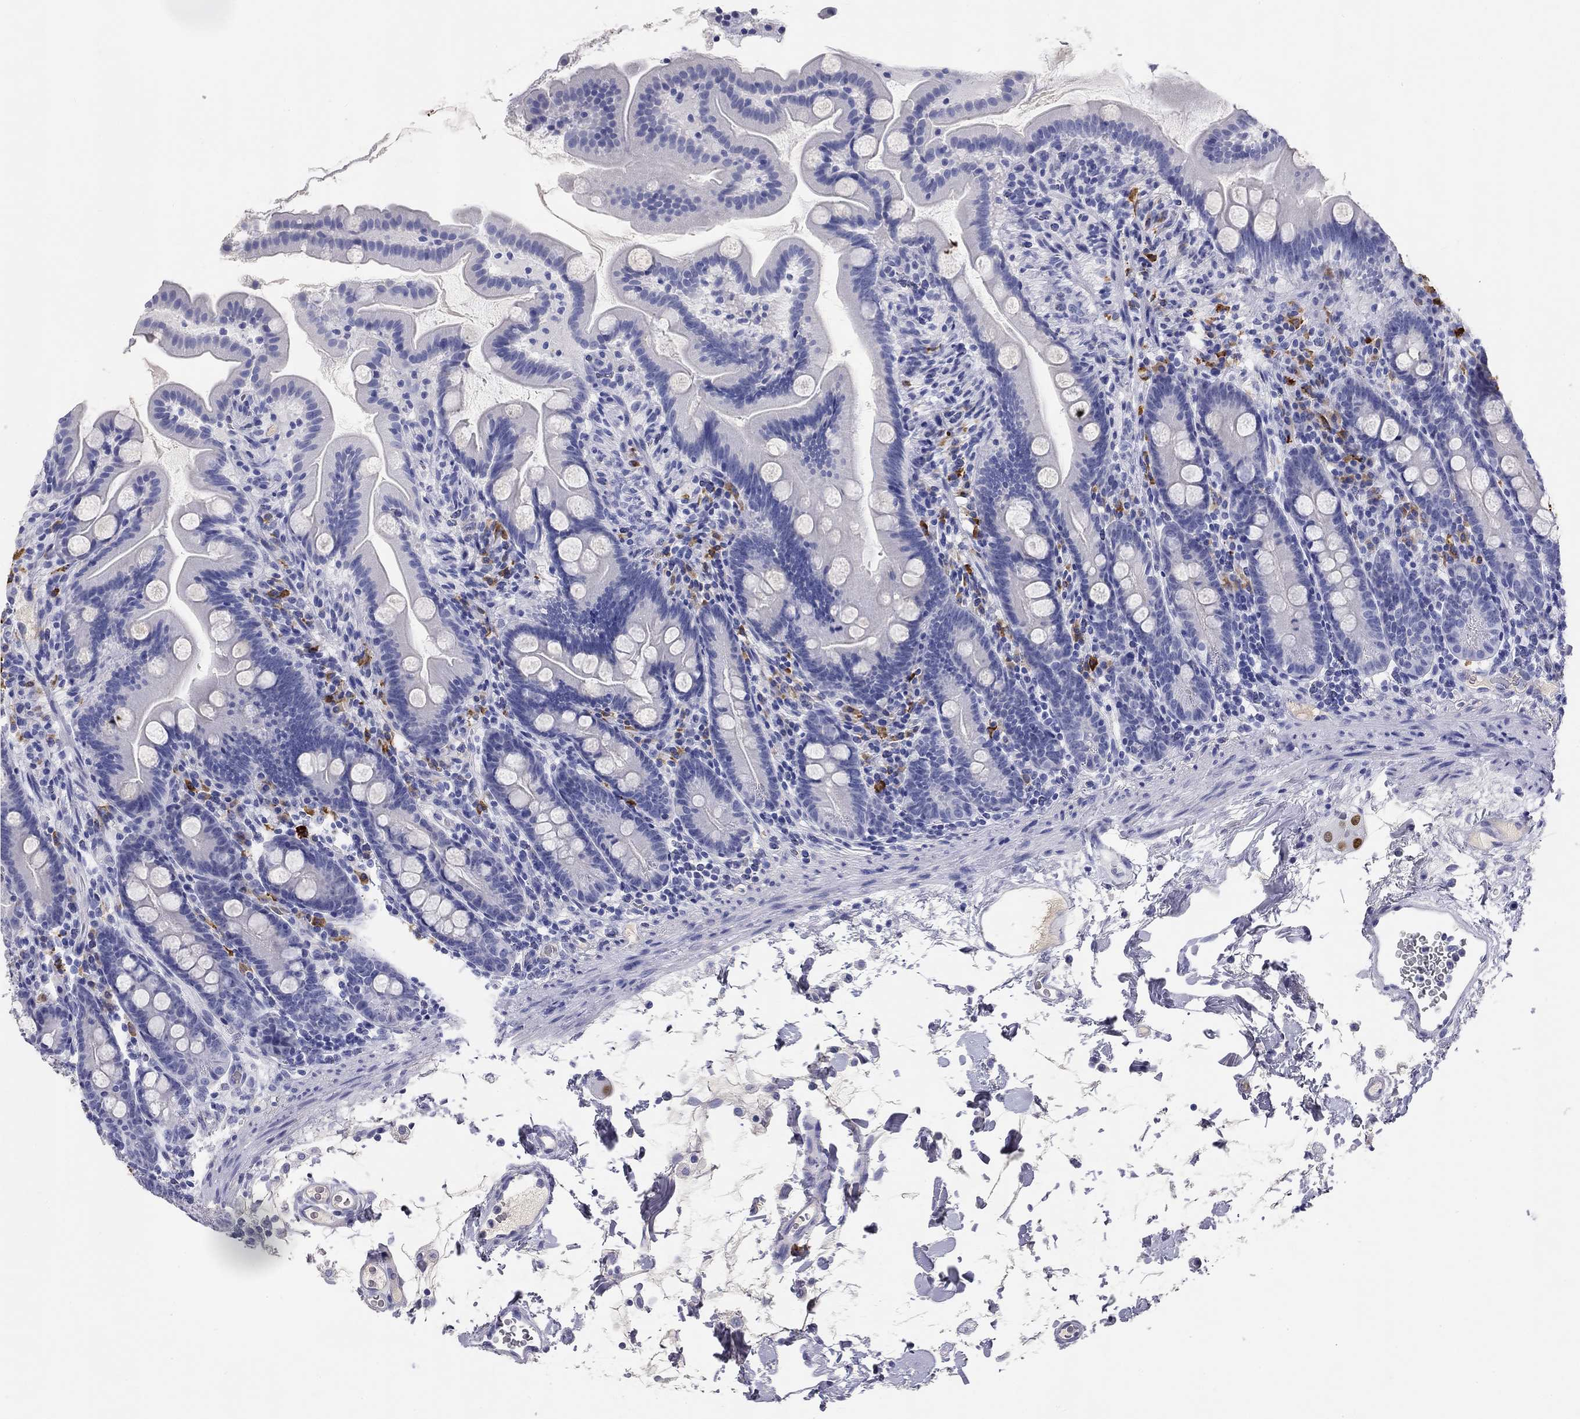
{"staining": {"intensity": "negative", "quantity": "none", "location": "none"}, "tissue": "small intestine", "cell_type": "Glandular cells", "image_type": "normal", "snomed": [{"axis": "morphology", "description": "Normal tissue, NOS"}, {"axis": "topography", "description": "Small intestine"}], "caption": "An immunohistochemistry image of benign small intestine is shown. There is no staining in glandular cells of small intestine. (Stains: DAB (3,3'-diaminobenzidine) IHC with hematoxylin counter stain, Microscopy: brightfield microscopy at high magnification).", "gene": "PHOX2B", "patient": {"sex": "female", "age": 44}}